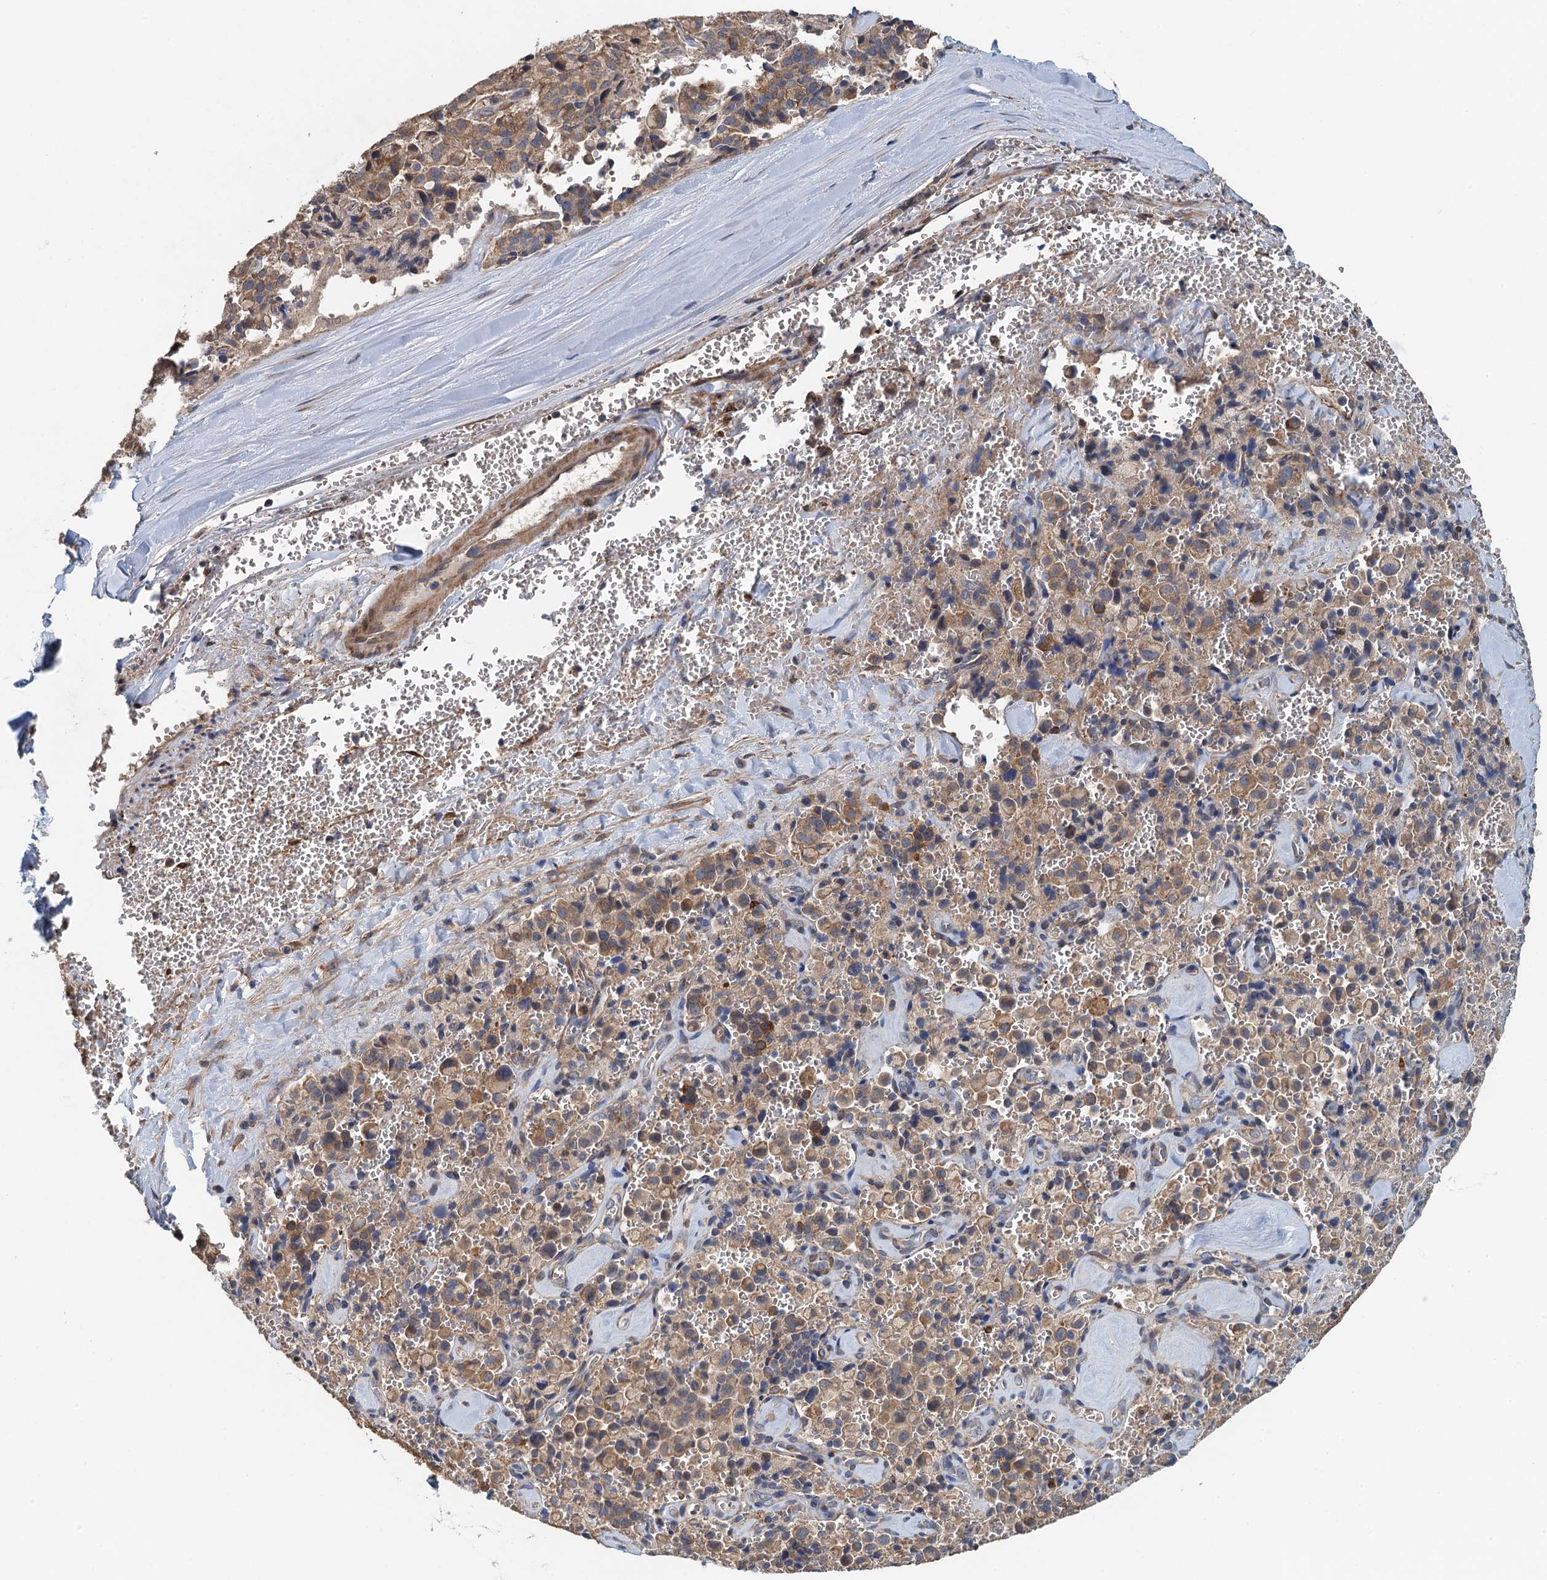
{"staining": {"intensity": "weak", "quantity": ">75%", "location": "cytoplasmic/membranous"}, "tissue": "pancreatic cancer", "cell_type": "Tumor cells", "image_type": "cancer", "snomed": [{"axis": "morphology", "description": "Adenocarcinoma, NOS"}, {"axis": "topography", "description": "Pancreas"}], "caption": "Protein staining of adenocarcinoma (pancreatic) tissue shows weak cytoplasmic/membranous positivity in approximately >75% of tumor cells.", "gene": "RSAD2", "patient": {"sex": "male", "age": 65}}